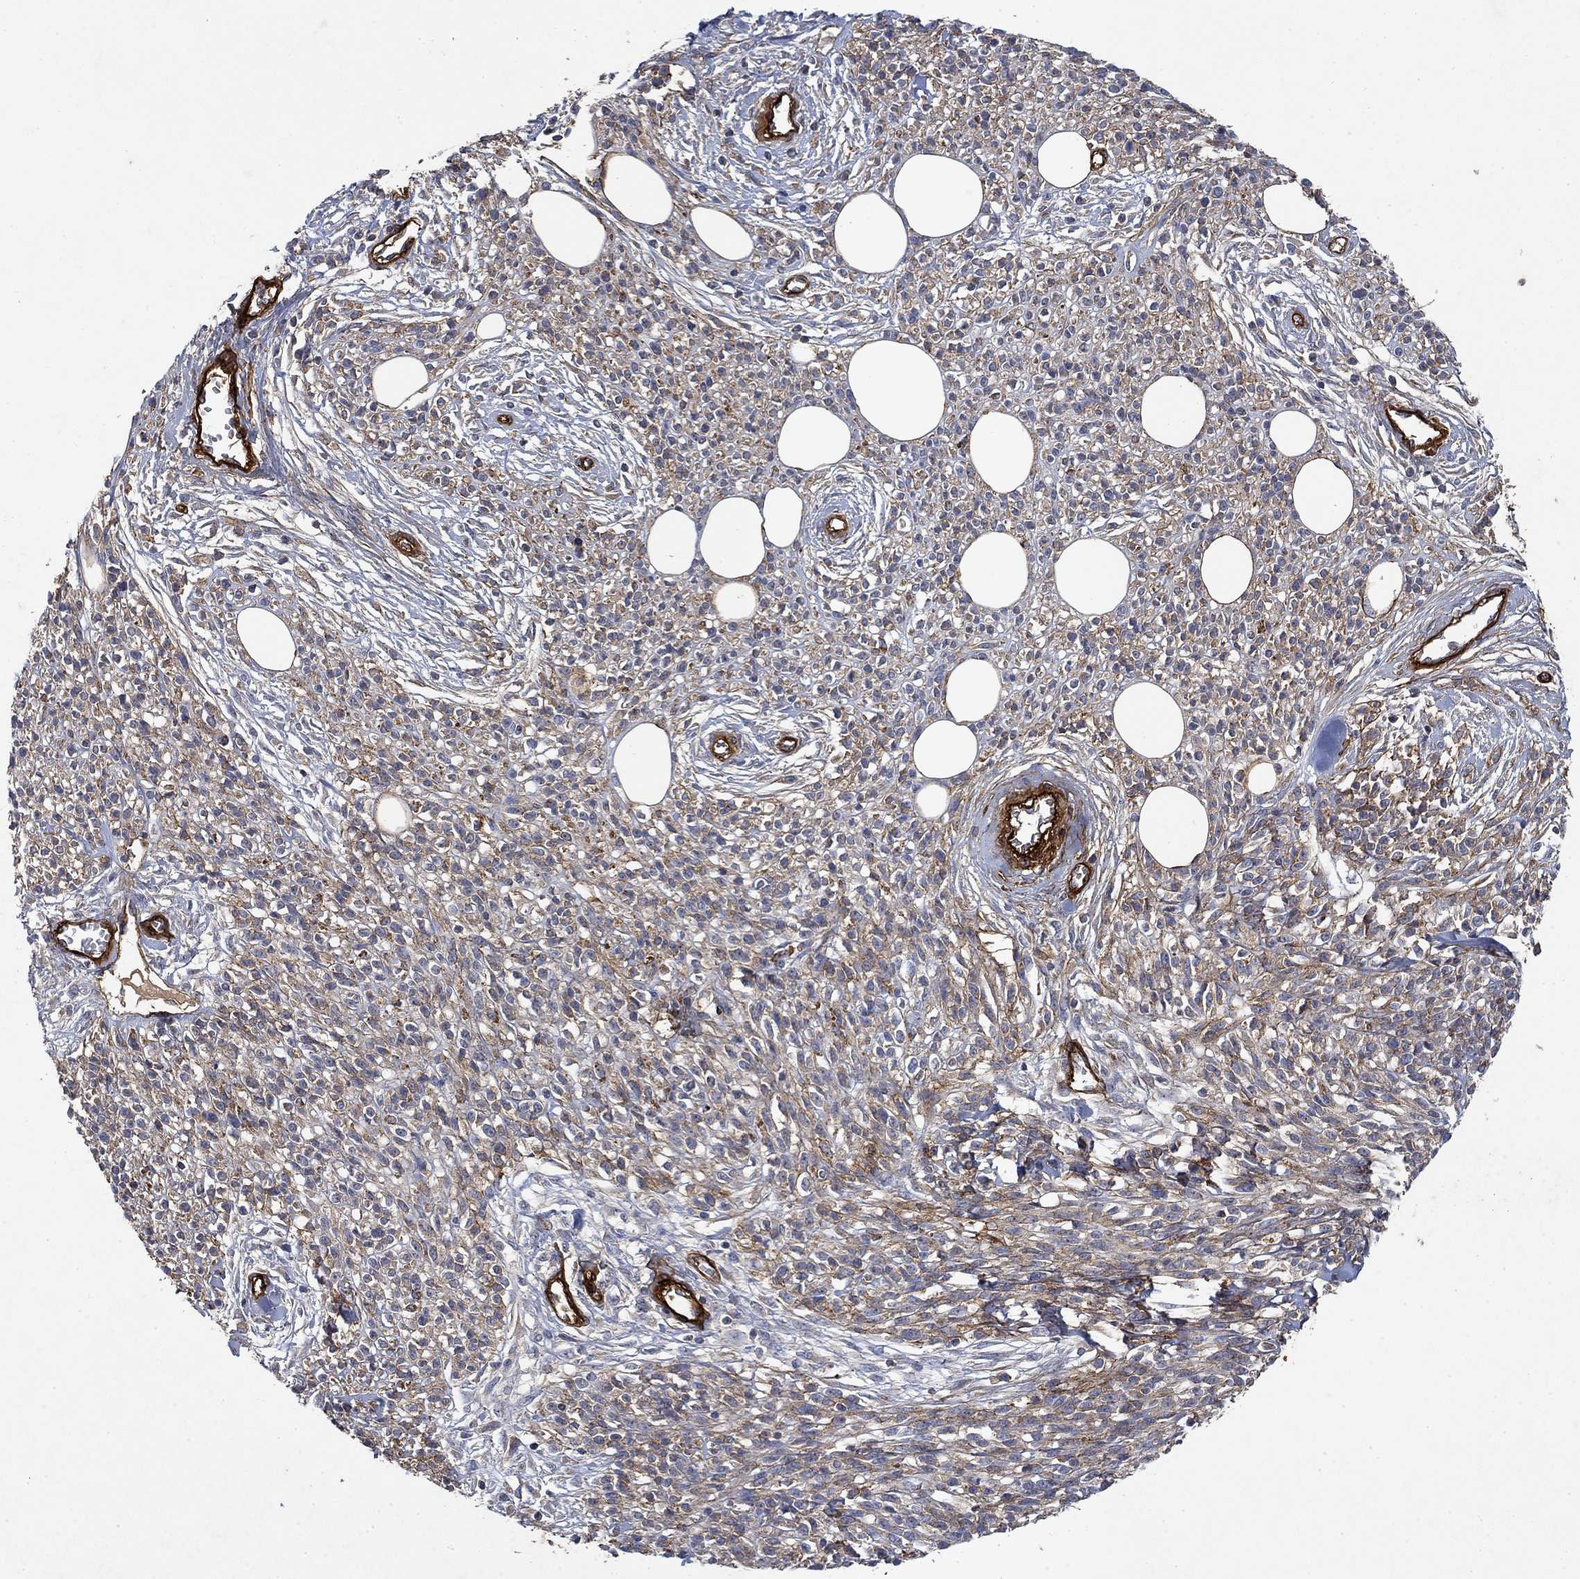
{"staining": {"intensity": "weak", "quantity": "25%-75%", "location": "cytoplasmic/membranous"}, "tissue": "melanoma", "cell_type": "Tumor cells", "image_type": "cancer", "snomed": [{"axis": "morphology", "description": "Malignant melanoma, NOS"}, {"axis": "topography", "description": "Skin"}, {"axis": "topography", "description": "Skin of trunk"}], "caption": "Melanoma was stained to show a protein in brown. There is low levels of weak cytoplasmic/membranous expression in approximately 25%-75% of tumor cells. The staining was performed using DAB (3,3'-diaminobenzidine), with brown indicating positive protein expression. Nuclei are stained blue with hematoxylin.", "gene": "COL4A2", "patient": {"sex": "male", "age": 74}}